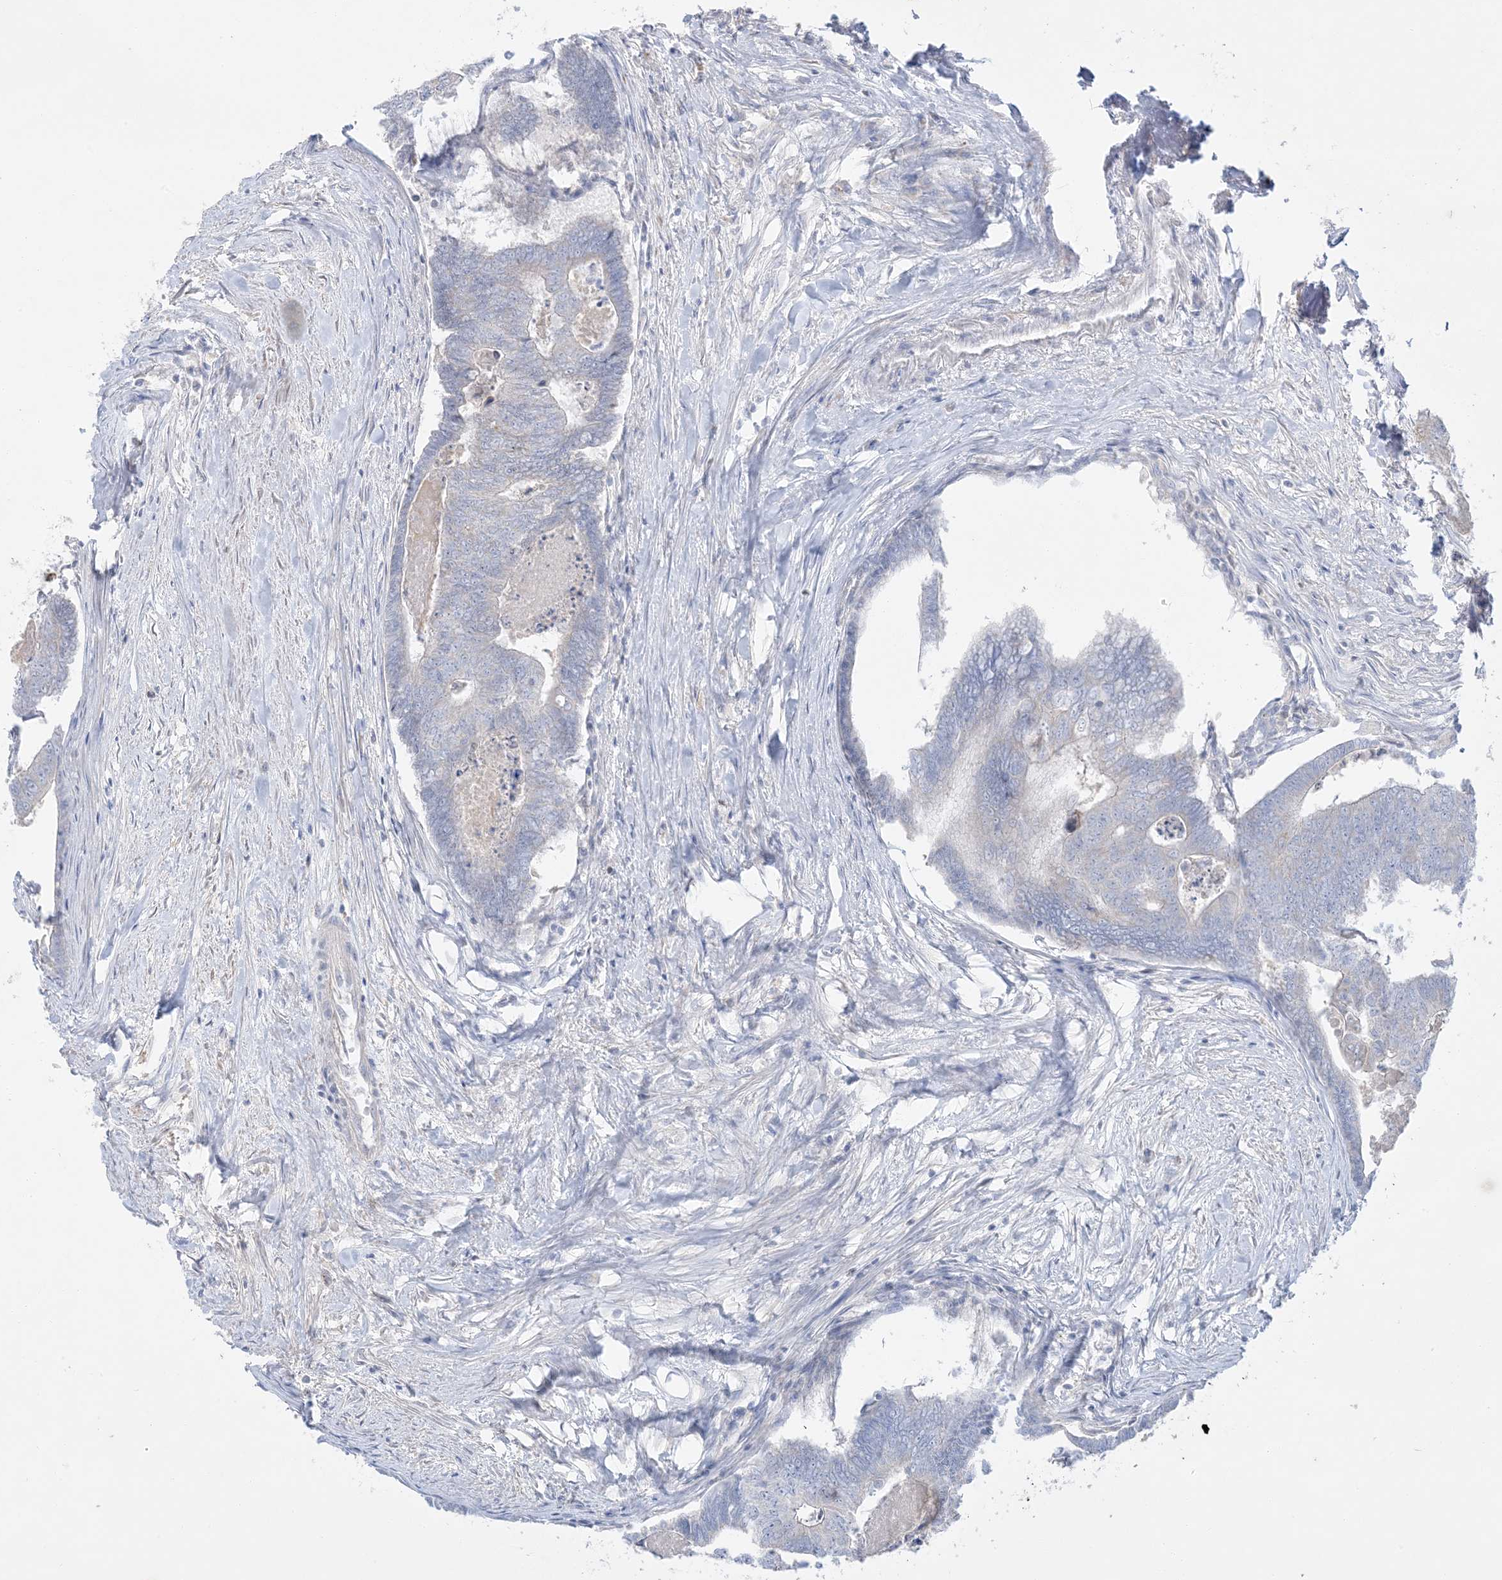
{"staining": {"intensity": "negative", "quantity": "none", "location": "none"}, "tissue": "colorectal cancer", "cell_type": "Tumor cells", "image_type": "cancer", "snomed": [{"axis": "morphology", "description": "Adenocarcinoma, NOS"}, {"axis": "topography", "description": "Colon"}], "caption": "Tumor cells show no significant protein positivity in colorectal cancer (adenocarcinoma). Nuclei are stained in blue.", "gene": "FAM184A", "patient": {"sex": "female", "age": 67}}